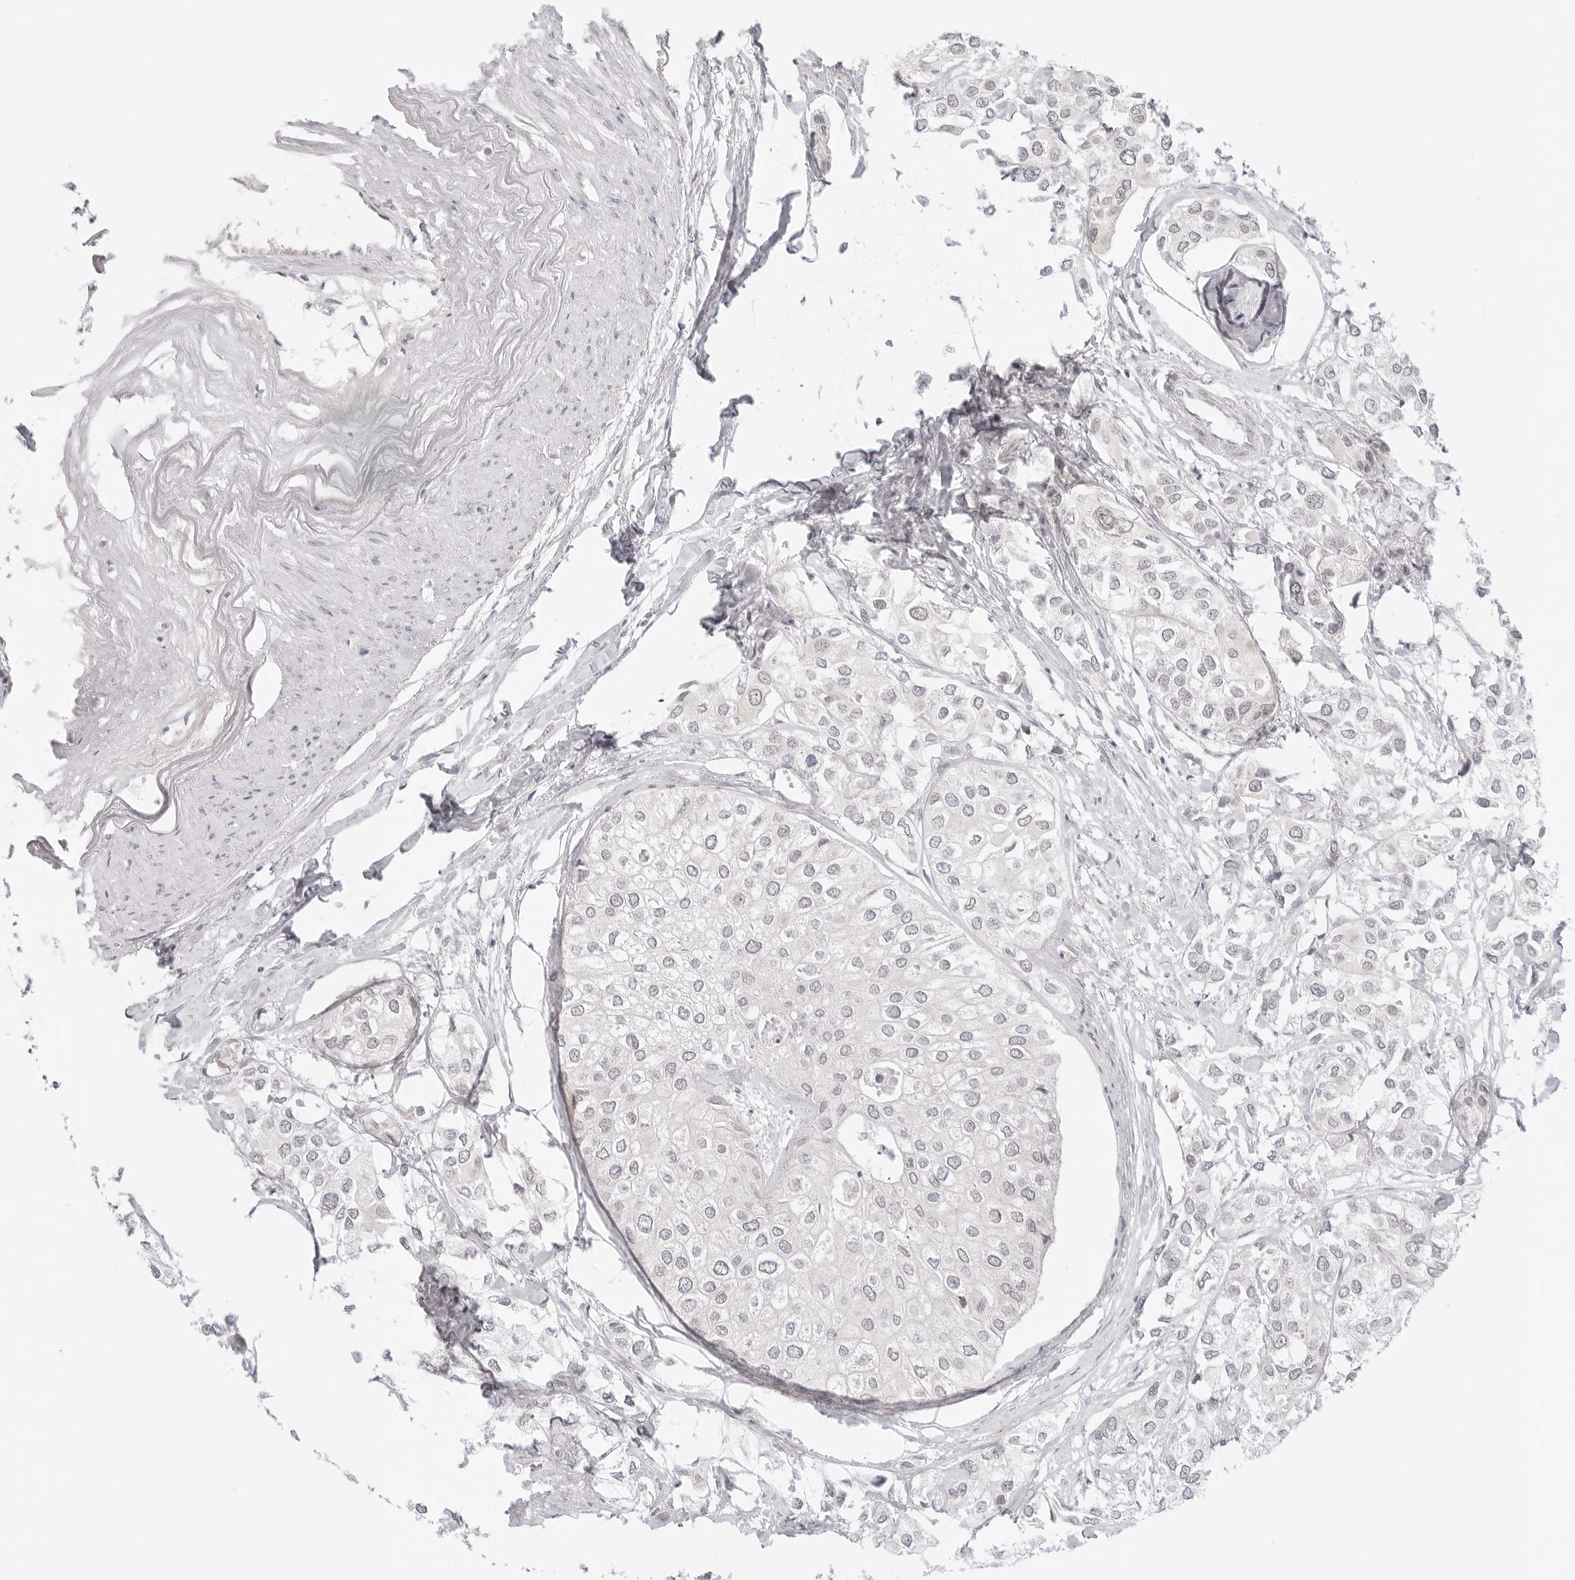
{"staining": {"intensity": "negative", "quantity": "none", "location": "none"}, "tissue": "urothelial cancer", "cell_type": "Tumor cells", "image_type": "cancer", "snomed": [{"axis": "morphology", "description": "Urothelial carcinoma, High grade"}, {"axis": "topography", "description": "Urinary bladder"}], "caption": "Tumor cells show no significant positivity in high-grade urothelial carcinoma.", "gene": "MED18", "patient": {"sex": "male", "age": 64}}